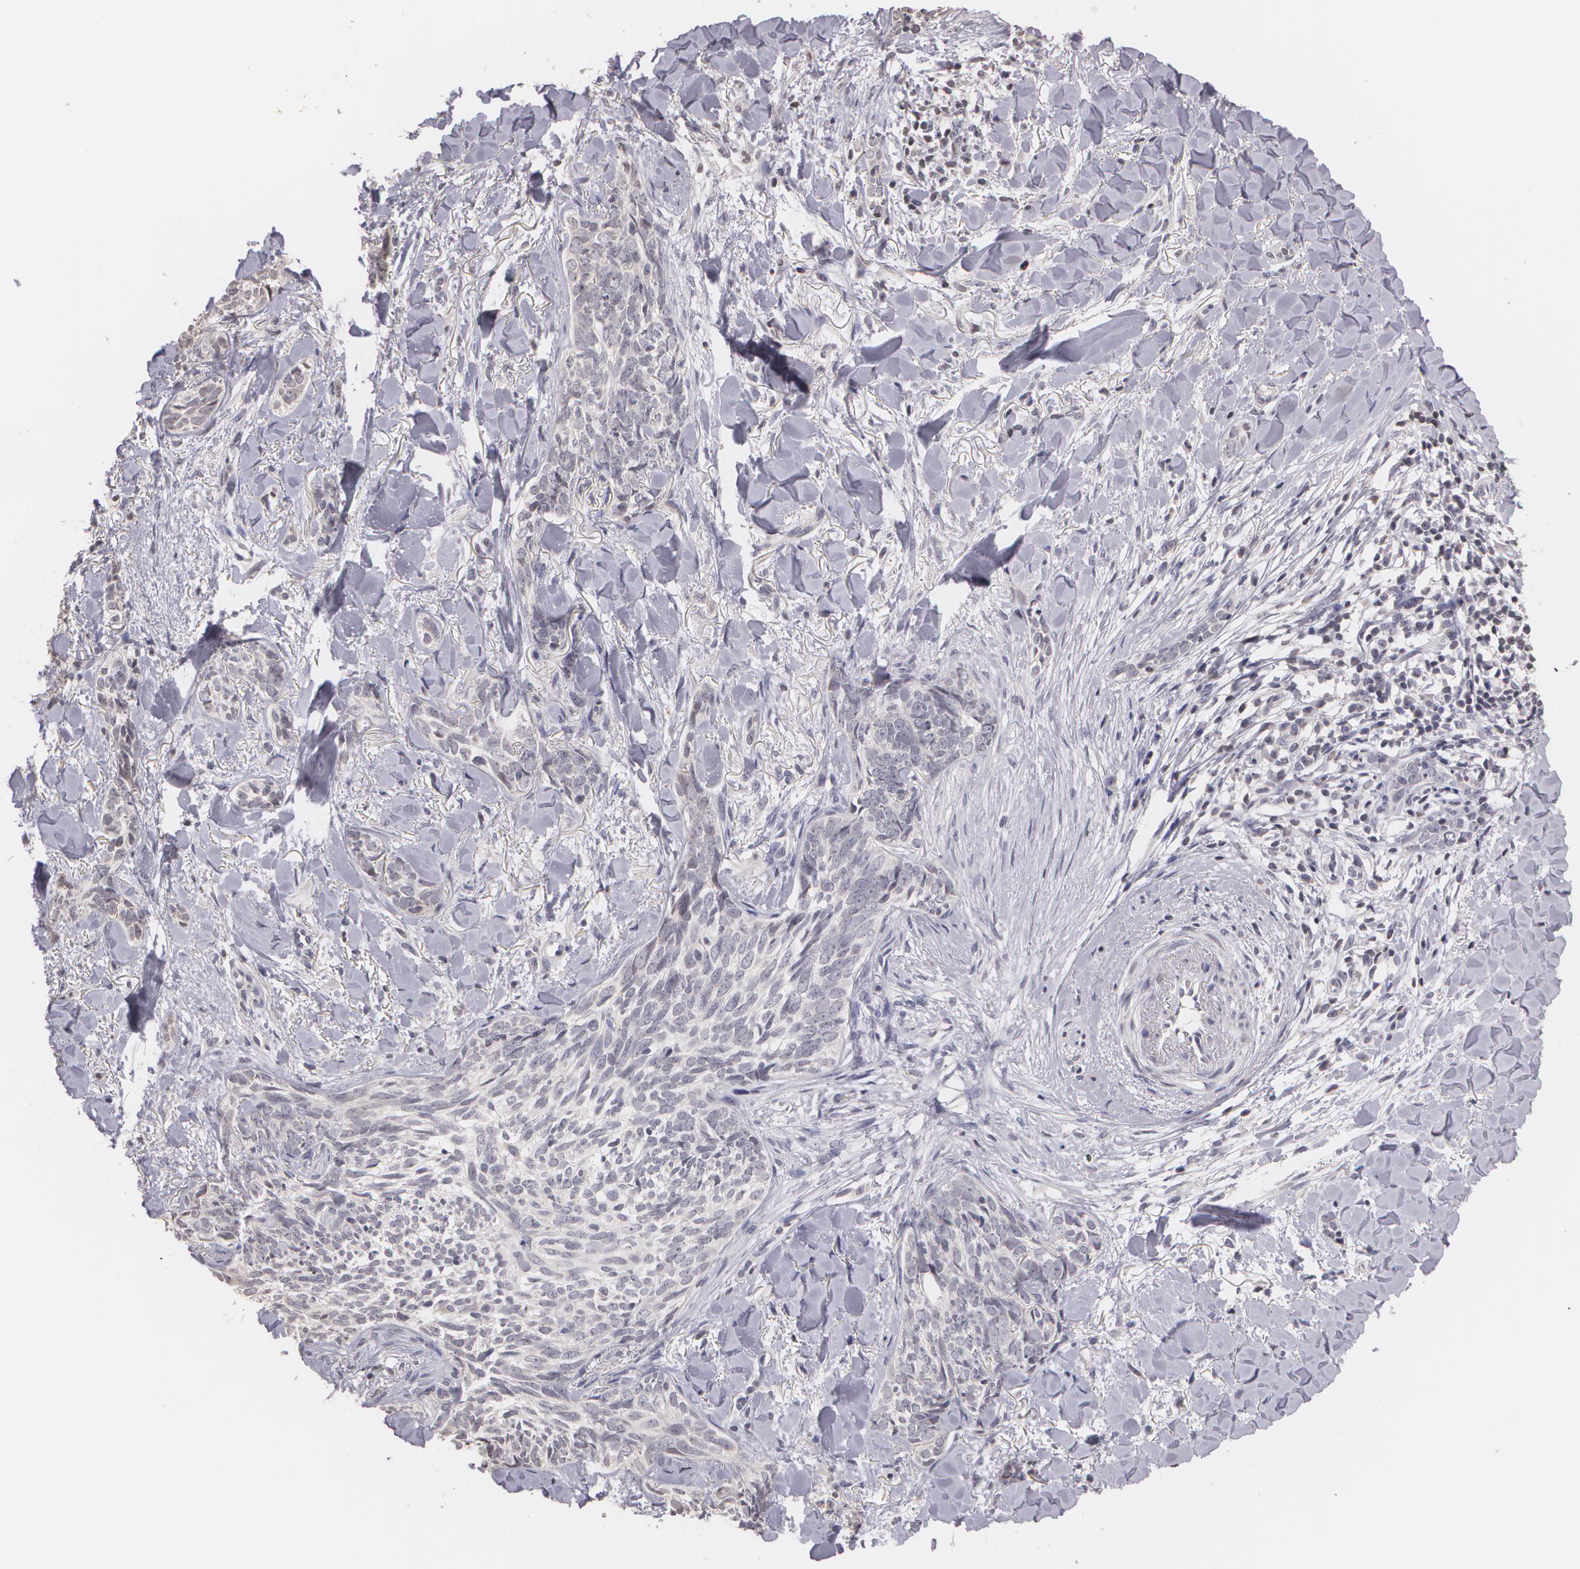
{"staining": {"intensity": "negative", "quantity": "none", "location": "none"}, "tissue": "skin cancer", "cell_type": "Tumor cells", "image_type": "cancer", "snomed": [{"axis": "morphology", "description": "Basal cell carcinoma"}, {"axis": "topography", "description": "Skin"}], "caption": "Tumor cells show no significant expression in skin basal cell carcinoma.", "gene": "THRB", "patient": {"sex": "female", "age": 81}}